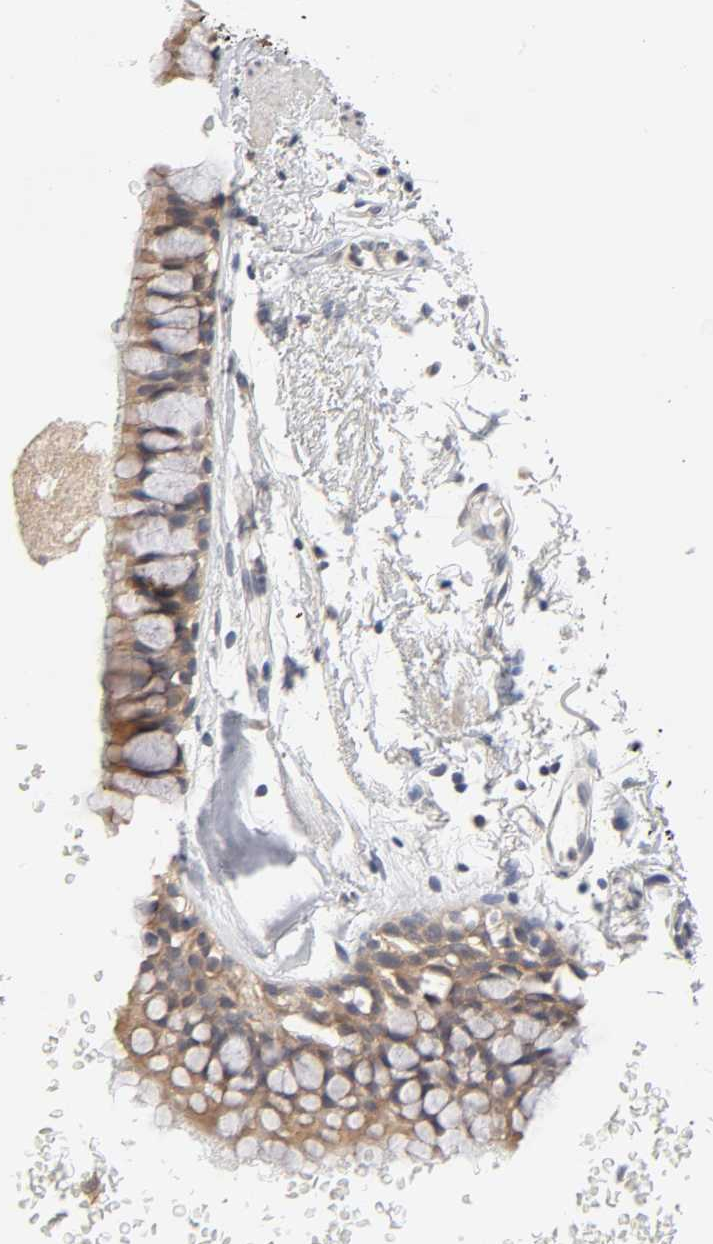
{"staining": {"intensity": "weak", "quantity": ">75%", "location": "cytoplasmic/membranous"}, "tissue": "bronchus", "cell_type": "Respiratory epithelial cells", "image_type": "normal", "snomed": [{"axis": "morphology", "description": "Normal tissue, NOS"}, {"axis": "topography", "description": "Bronchus"}], "caption": "Immunohistochemistry (IHC) (DAB (3,3'-diaminobenzidine)) staining of unremarkable bronchus reveals weak cytoplasmic/membranous protein expression in about >75% of respiratory epithelial cells.", "gene": "CXADR", "patient": {"sex": "female", "age": 73}}